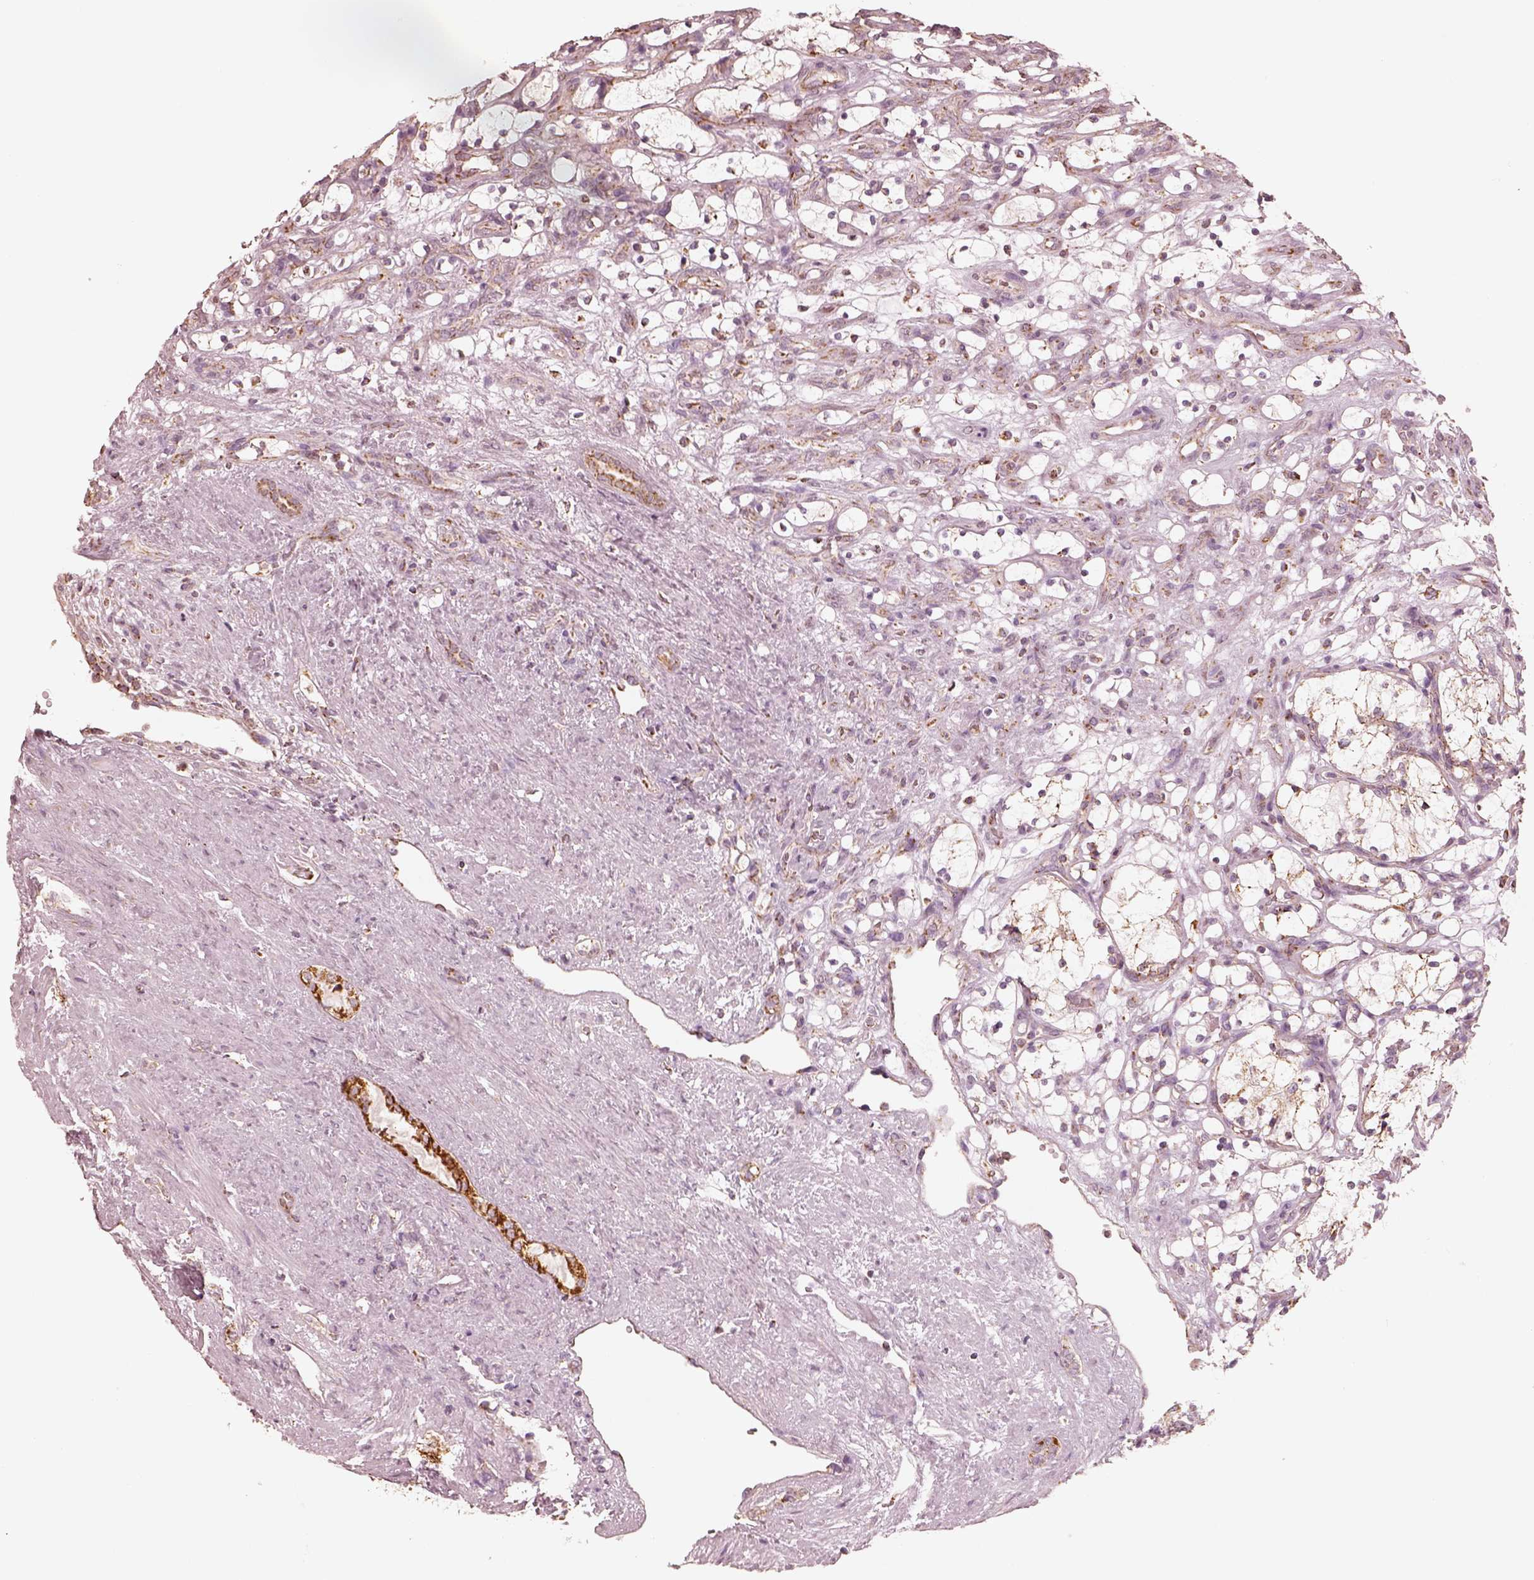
{"staining": {"intensity": "moderate", "quantity": ">75%", "location": "cytoplasmic/membranous"}, "tissue": "renal cancer", "cell_type": "Tumor cells", "image_type": "cancer", "snomed": [{"axis": "morphology", "description": "Adenocarcinoma, NOS"}, {"axis": "topography", "description": "Kidney"}], "caption": "Immunohistochemical staining of human renal cancer demonstrates medium levels of moderate cytoplasmic/membranous expression in about >75% of tumor cells.", "gene": "ENTPD6", "patient": {"sex": "female", "age": 69}}